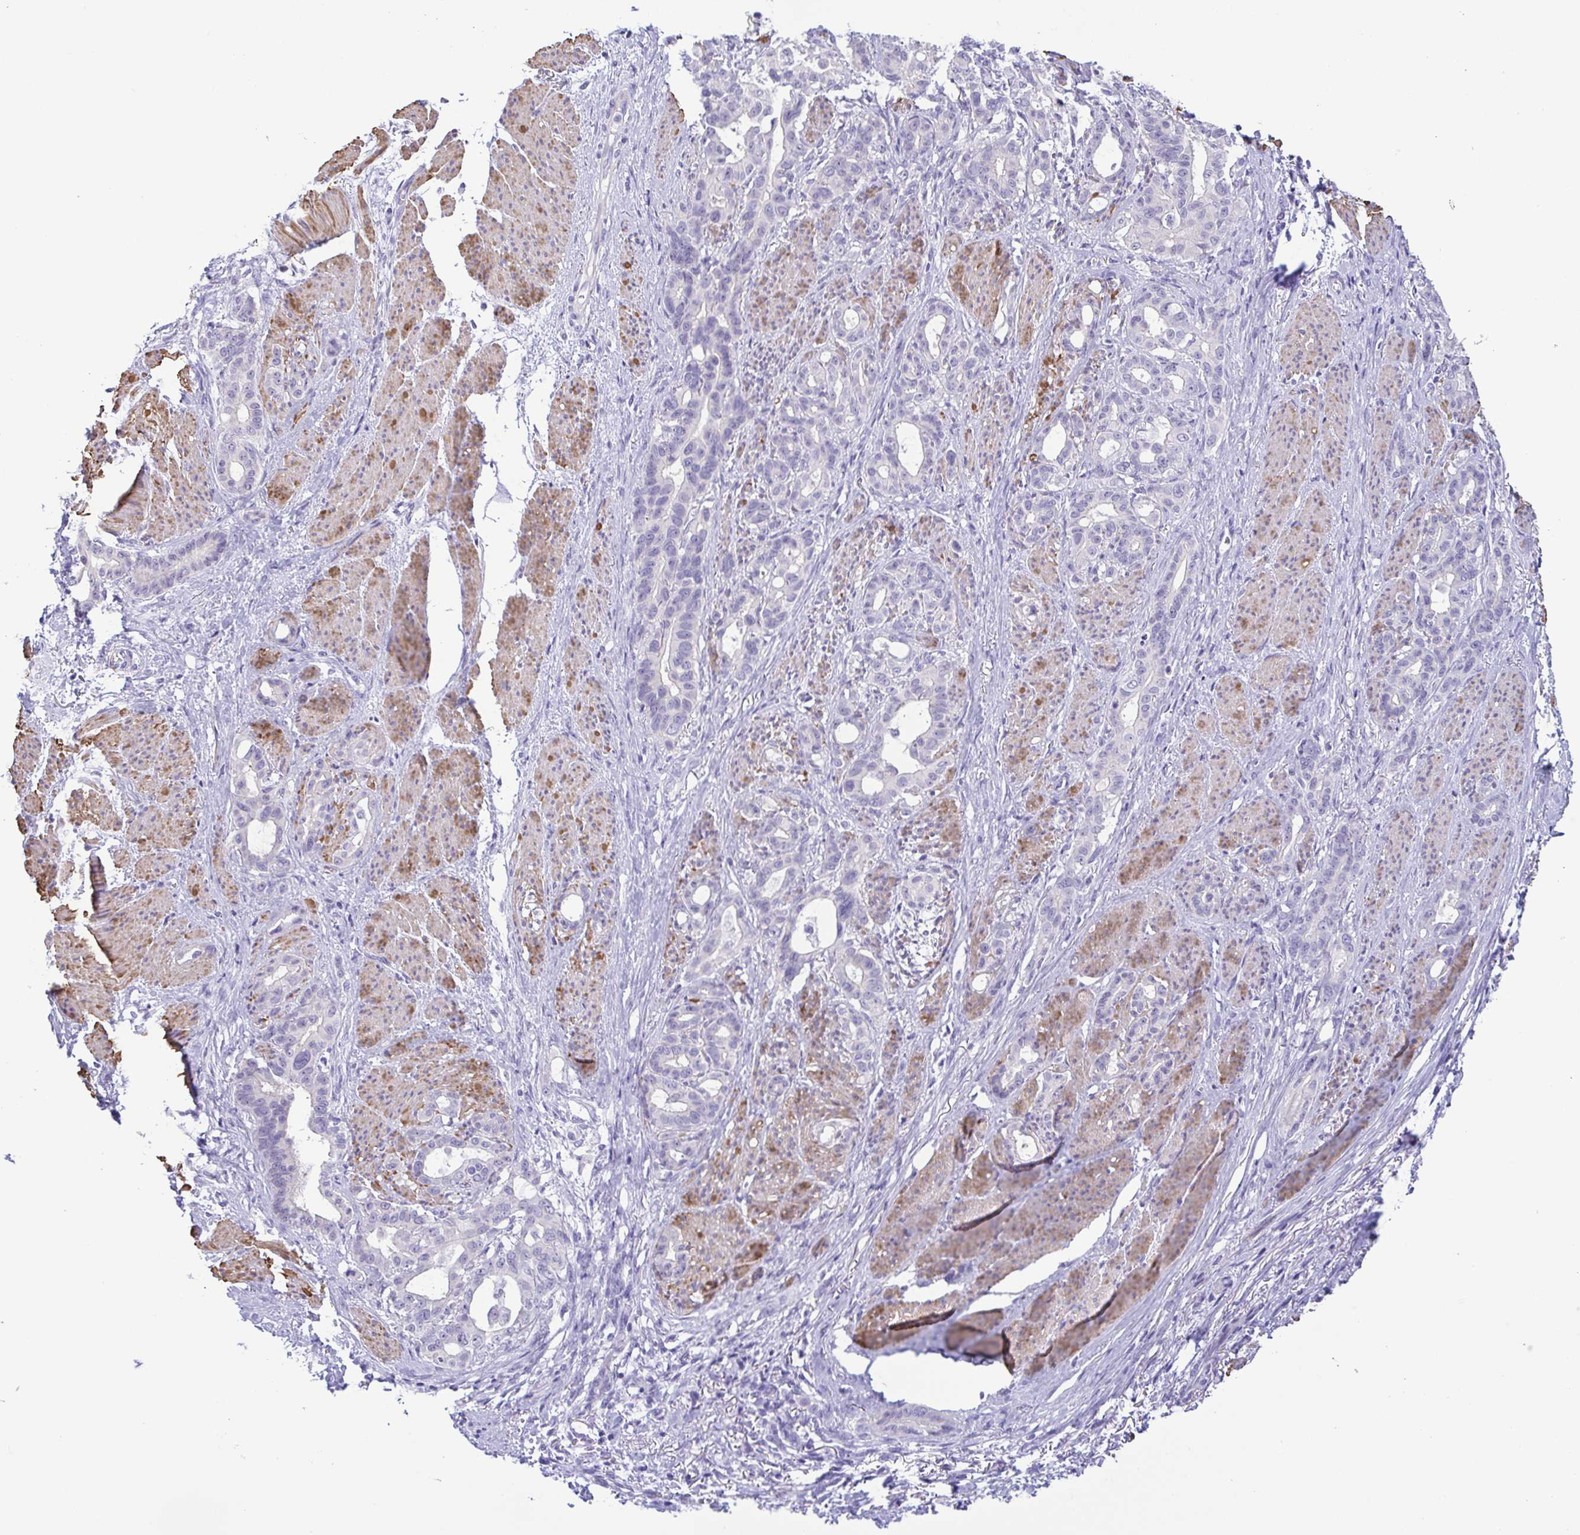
{"staining": {"intensity": "negative", "quantity": "none", "location": "none"}, "tissue": "stomach cancer", "cell_type": "Tumor cells", "image_type": "cancer", "snomed": [{"axis": "morphology", "description": "Normal tissue, NOS"}, {"axis": "morphology", "description": "Adenocarcinoma, NOS"}, {"axis": "topography", "description": "Esophagus"}, {"axis": "topography", "description": "Stomach, upper"}], "caption": "Tumor cells show no significant protein expression in stomach adenocarcinoma. The staining is performed using DAB brown chromogen with nuclei counter-stained in using hematoxylin.", "gene": "MYL7", "patient": {"sex": "male", "age": 62}}